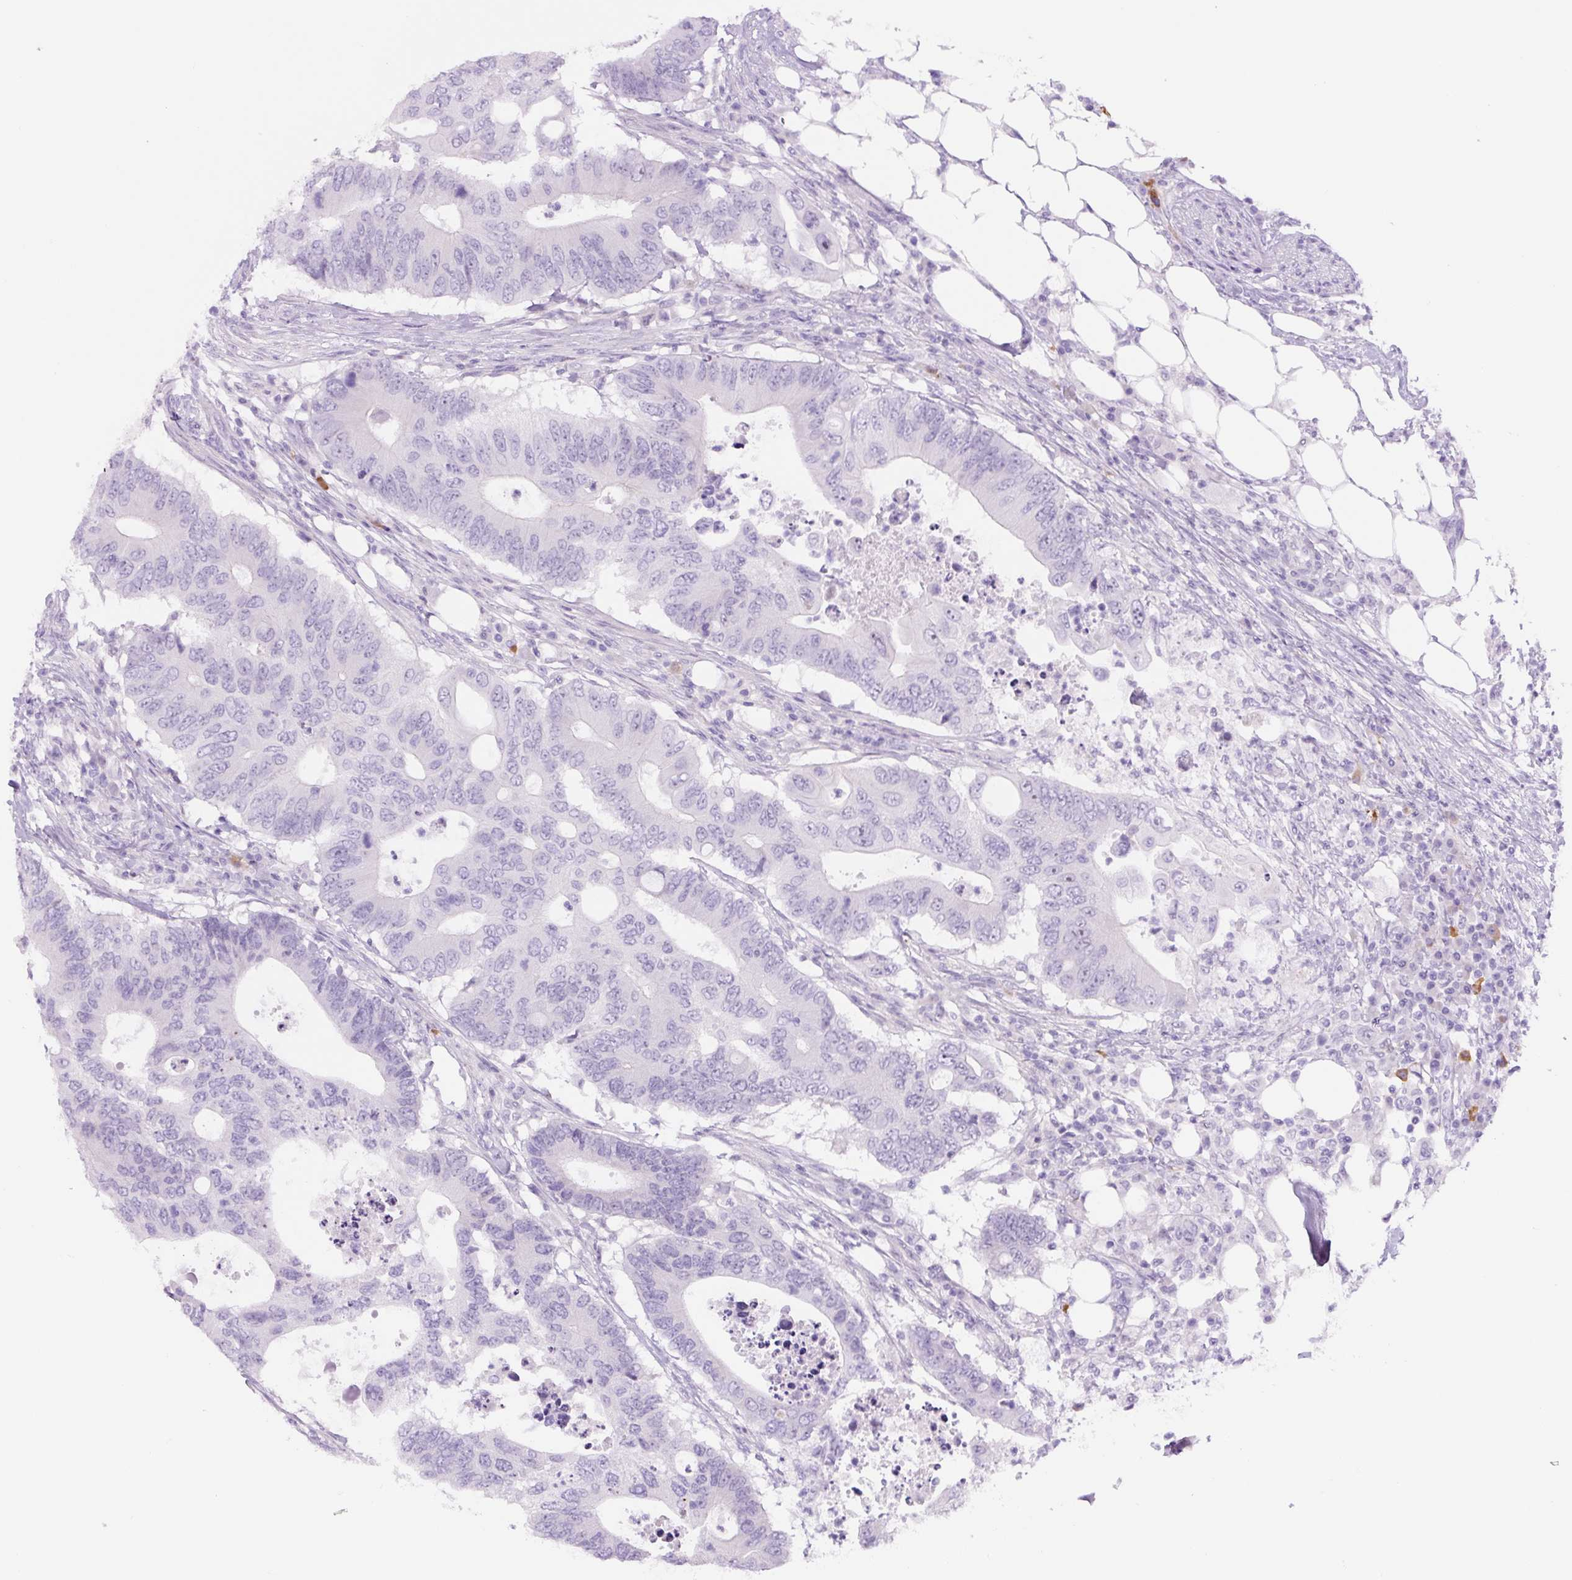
{"staining": {"intensity": "negative", "quantity": "none", "location": "none"}, "tissue": "colorectal cancer", "cell_type": "Tumor cells", "image_type": "cancer", "snomed": [{"axis": "morphology", "description": "Adenocarcinoma, NOS"}, {"axis": "topography", "description": "Colon"}], "caption": "An immunohistochemistry histopathology image of colorectal cancer (adenocarcinoma) is shown. There is no staining in tumor cells of colorectal cancer (adenocarcinoma).", "gene": "TMEM151B", "patient": {"sex": "male", "age": 71}}